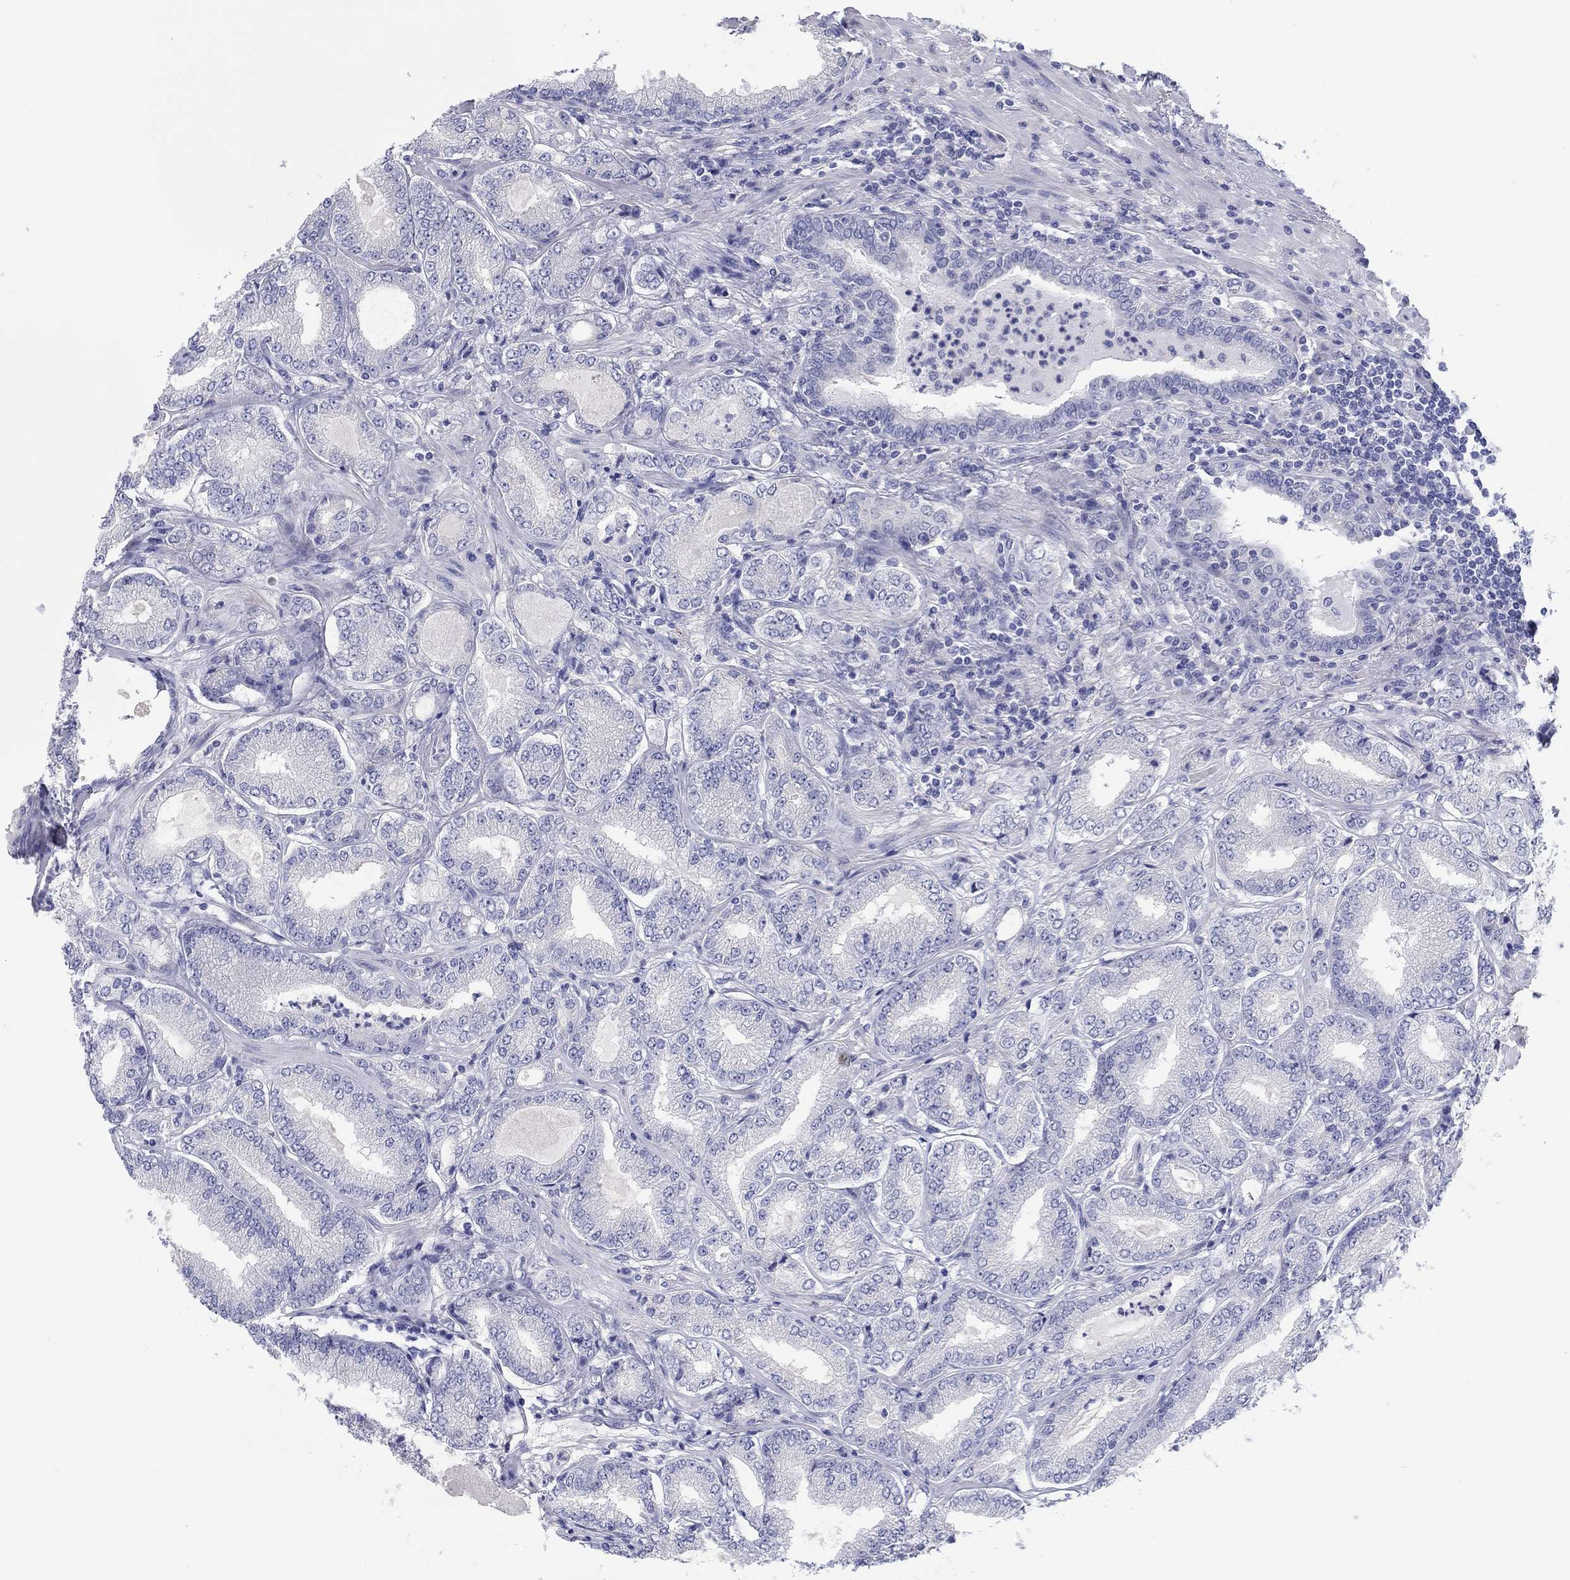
{"staining": {"intensity": "negative", "quantity": "none", "location": "none"}, "tissue": "prostate cancer", "cell_type": "Tumor cells", "image_type": "cancer", "snomed": [{"axis": "morphology", "description": "Adenocarcinoma, NOS"}, {"axis": "topography", "description": "Prostate"}], "caption": "Protein analysis of prostate adenocarcinoma displays no significant staining in tumor cells.", "gene": "ERICH3", "patient": {"sex": "male", "age": 65}}